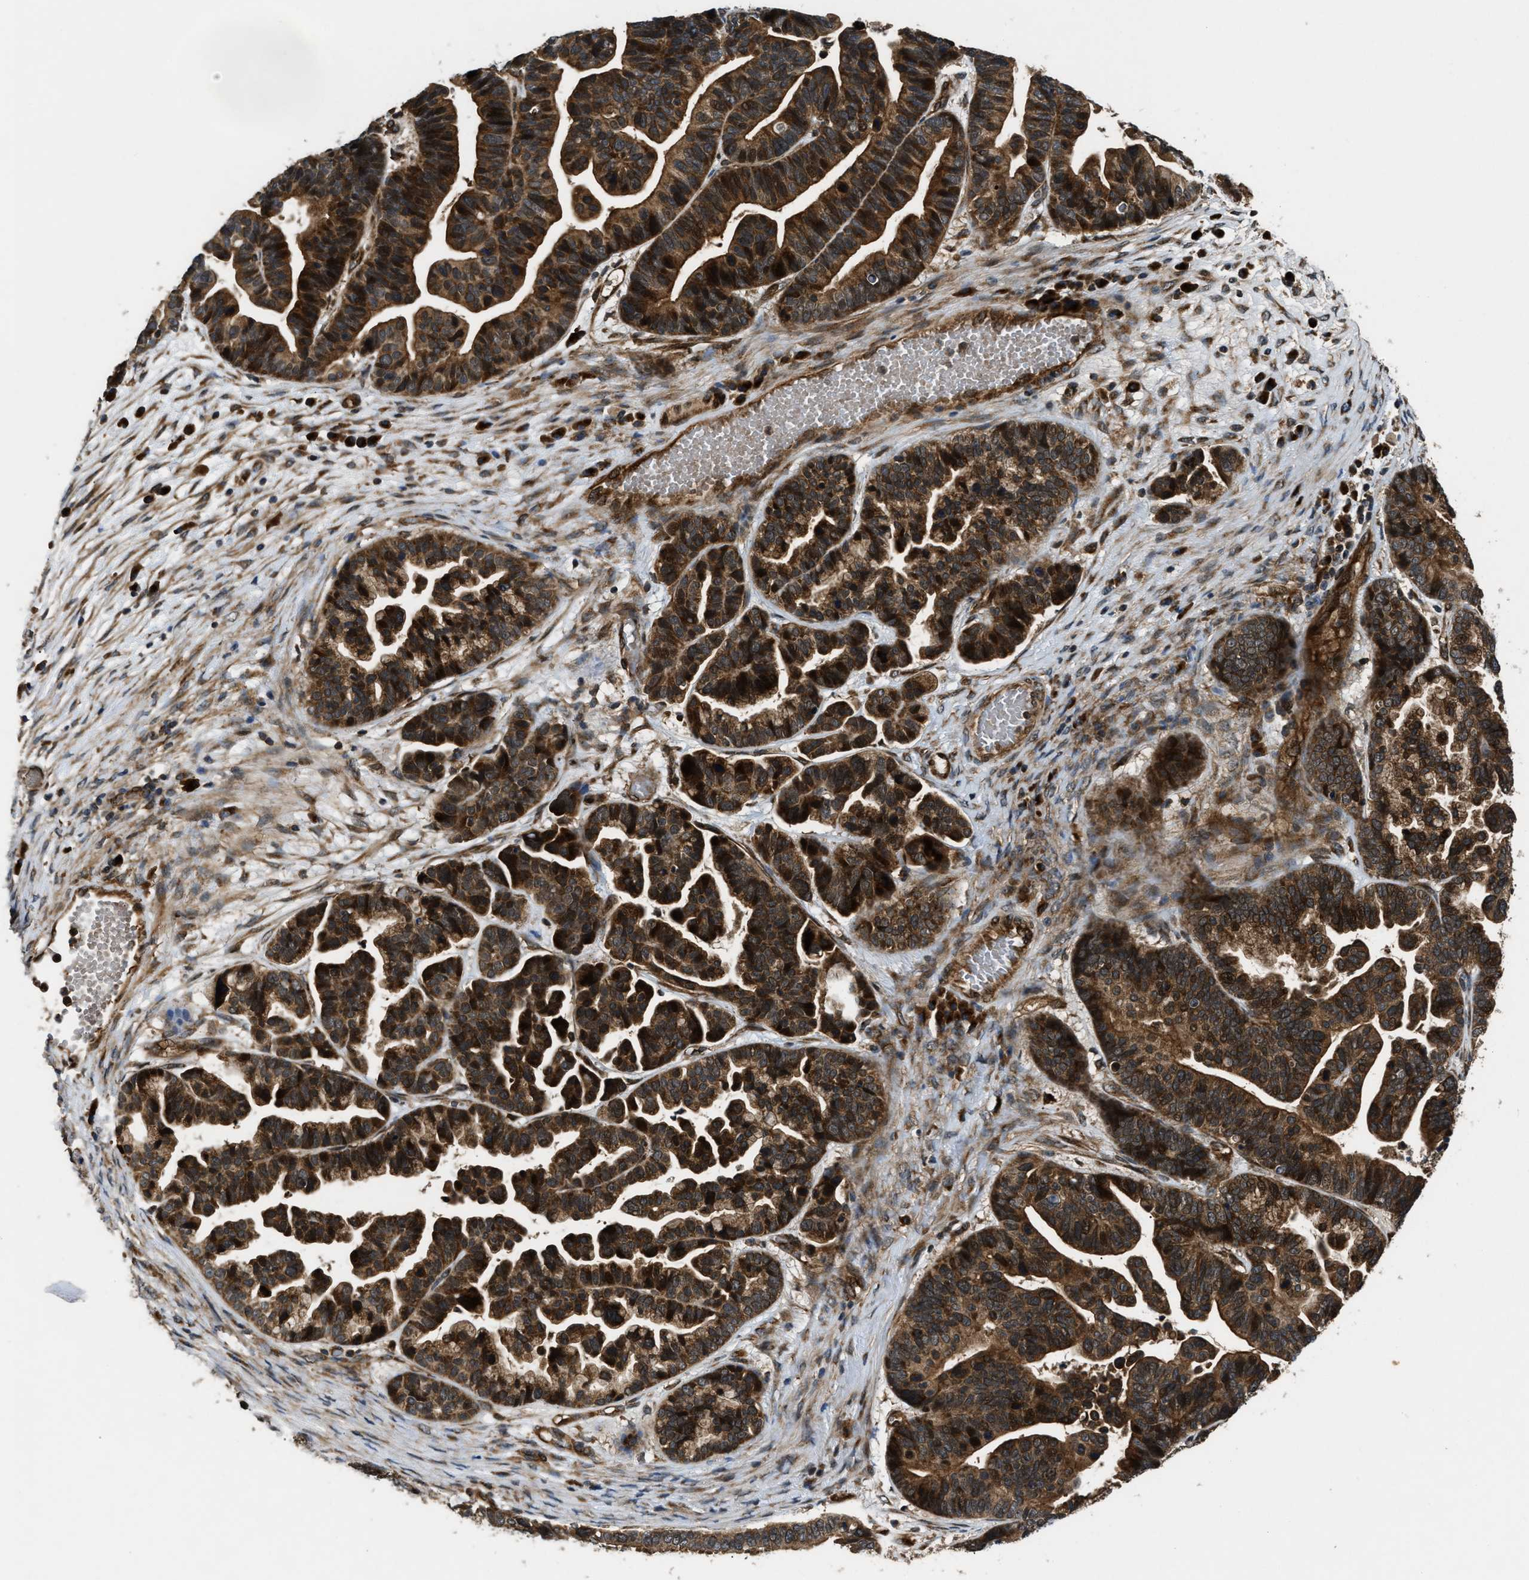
{"staining": {"intensity": "strong", "quantity": ">75%", "location": "cytoplasmic/membranous"}, "tissue": "ovarian cancer", "cell_type": "Tumor cells", "image_type": "cancer", "snomed": [{"axis": "morphology", "description": "Cystadenocarcinoma, serous, NOS"}, {"axis": "topography", "description": "Ovary"}], "caption": "There is high levels of strong cytoplasmic/membranous staining in tumor cells of ovarian cancer, as demonstrated by immunohistochemical staining (brown color).", "gene": "PNPLA8", "patient": {"sex": "female", "age": 56}}